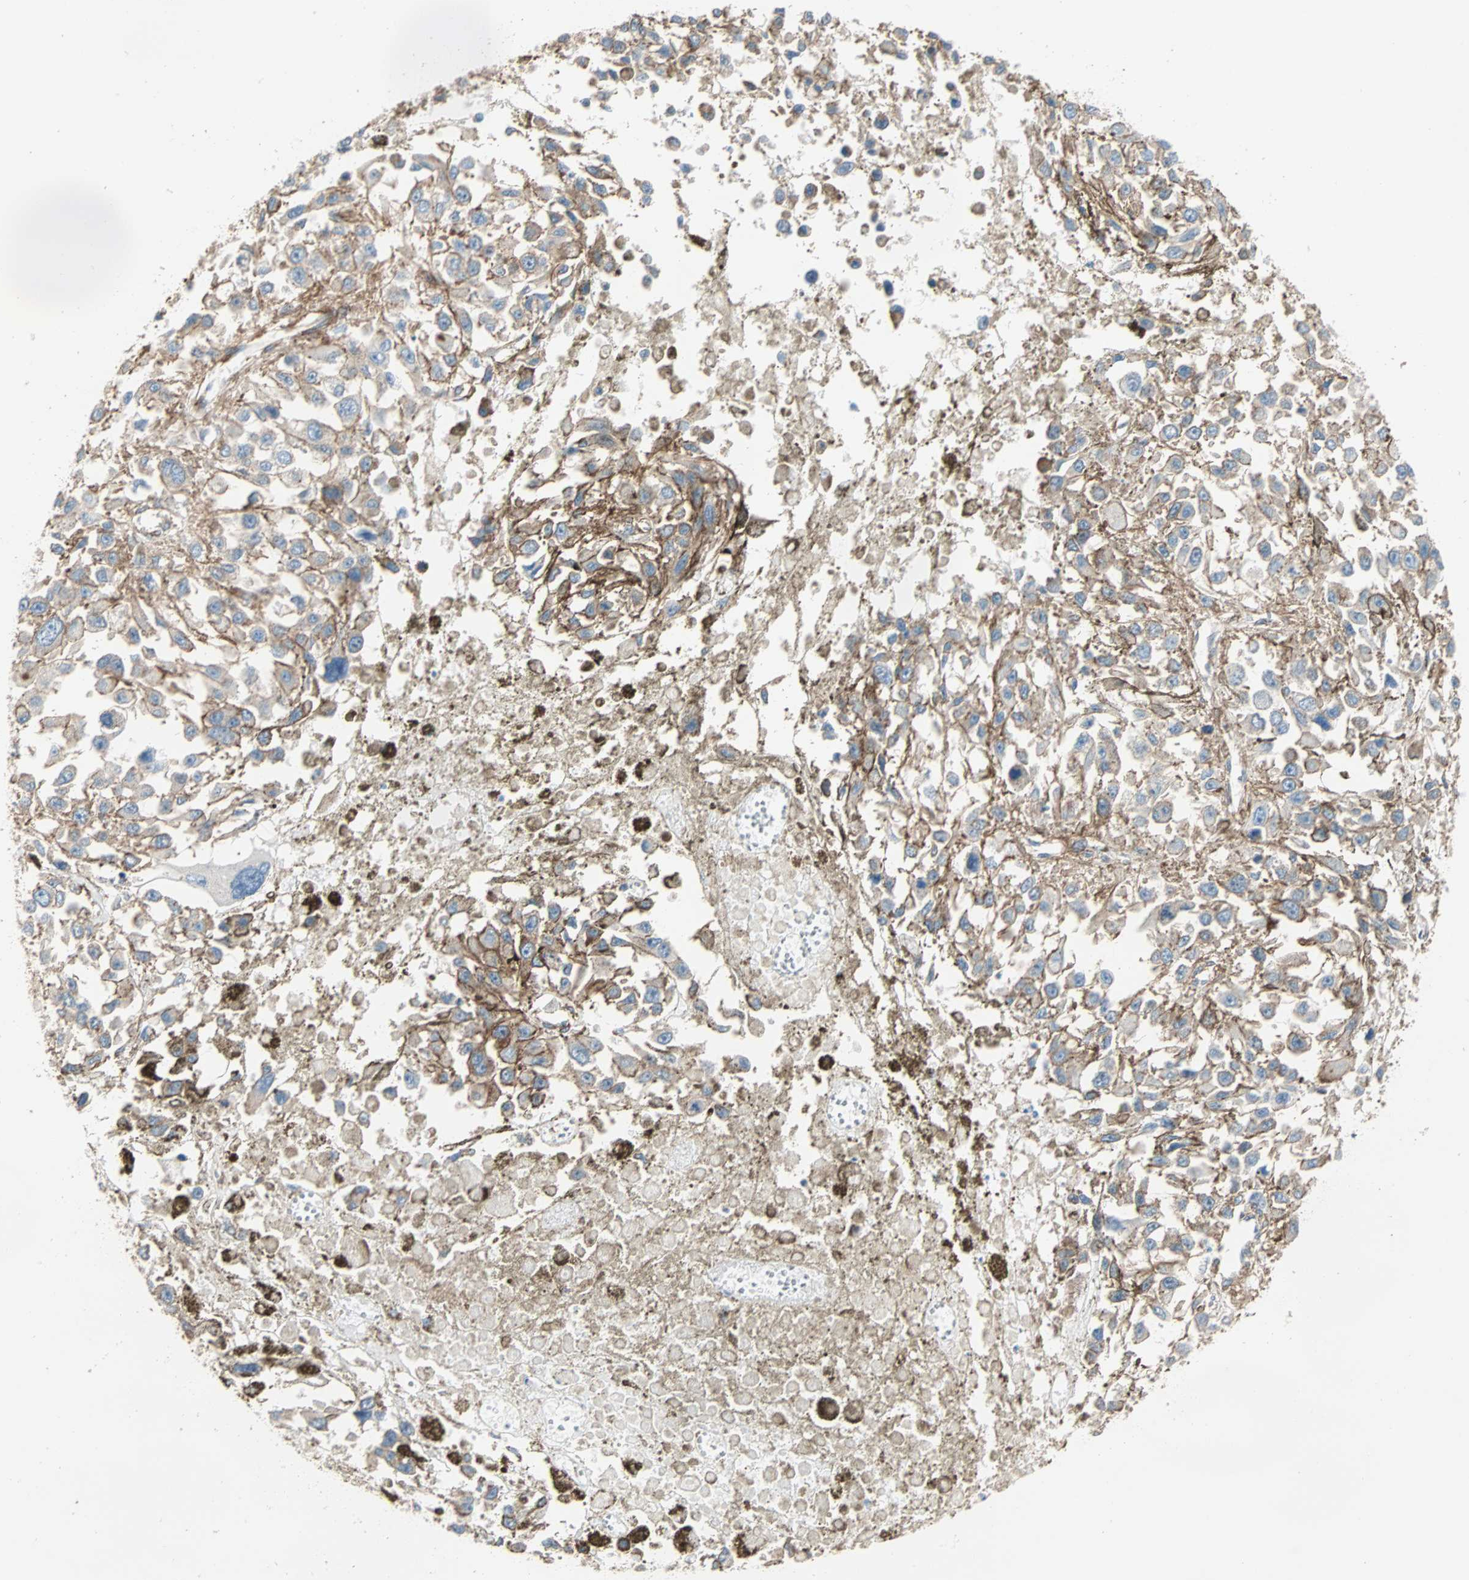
{"staining": {"intensity": "weak", "quantity": ">75%", "location": "cytoplasmic/membranous"}, "tissue": "melanoma", "cell_type": "Tumor cells", "image_type": "cancer", "snomed": [{"axis": "morphology", "description": "Malignant melanoma, Metastatic site"}, {"axis": "topography", "description": "Lymph node"}], "caption": "Immunohistochemical staining of human malignant melanoma (metastatic site) shows low levels of weak cytoplasmic/membranous protein staining in approximately >75% of tumor cells.", "gene": "EPB41L2", "patient": {"sex": "male", "age": 59}}